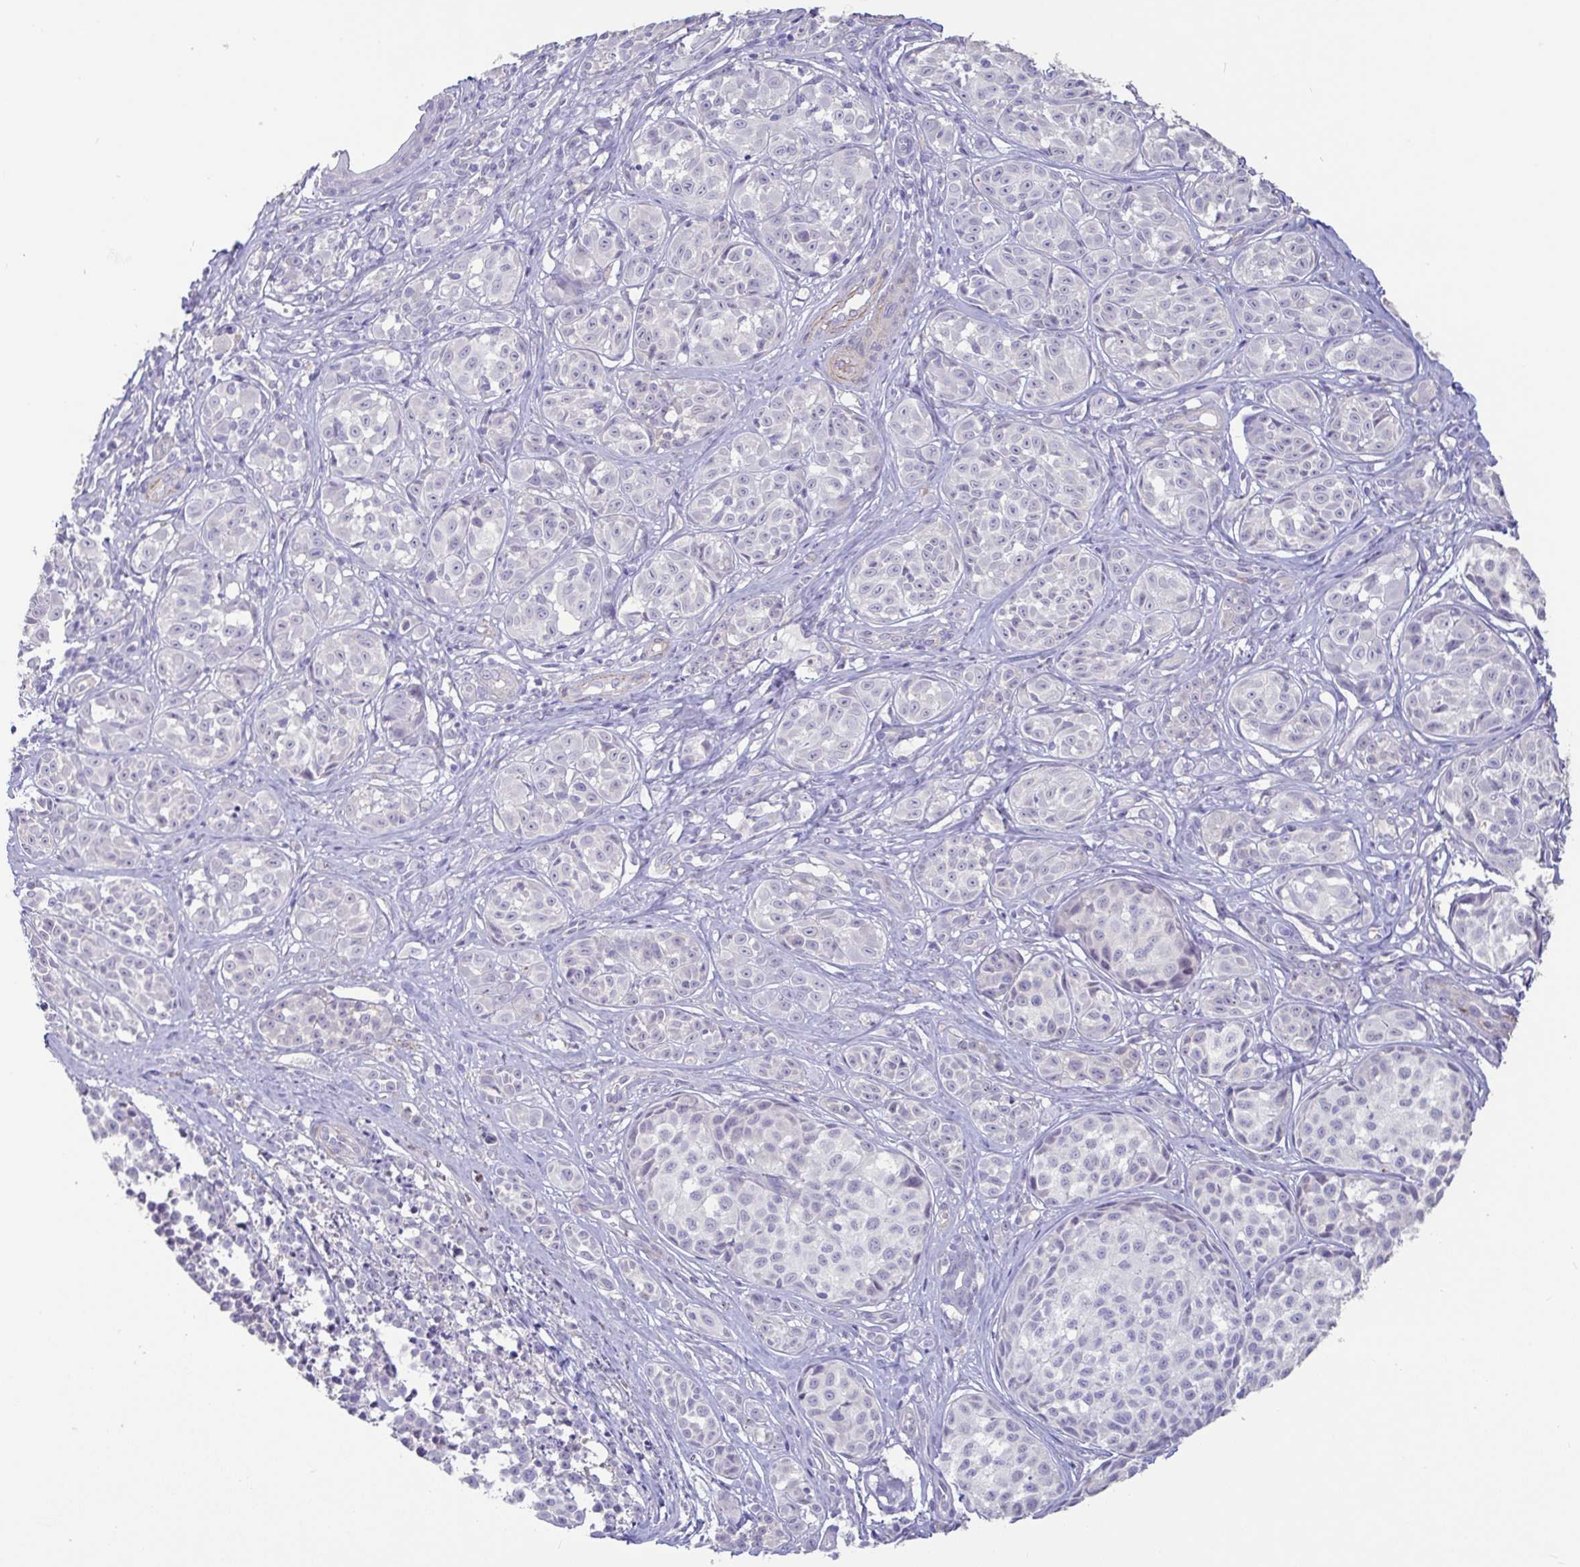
{"staining": {"intensity": "negative", "quantity": "none", "location": "none"}, "tissue": "melanoma", "cell_type": "Tumor cells", "image_type": "cancer", "snomed": [{"axis": "morphology", "description": "Malignant melanoma, NOS"}, {"axis": "topography", "description": "Skin"}], "caption": "There is no significant positivity in tumor cells of malignant melanoma.", "gene": "PYGM", "patient": {"sex": "female", "age": 35}}